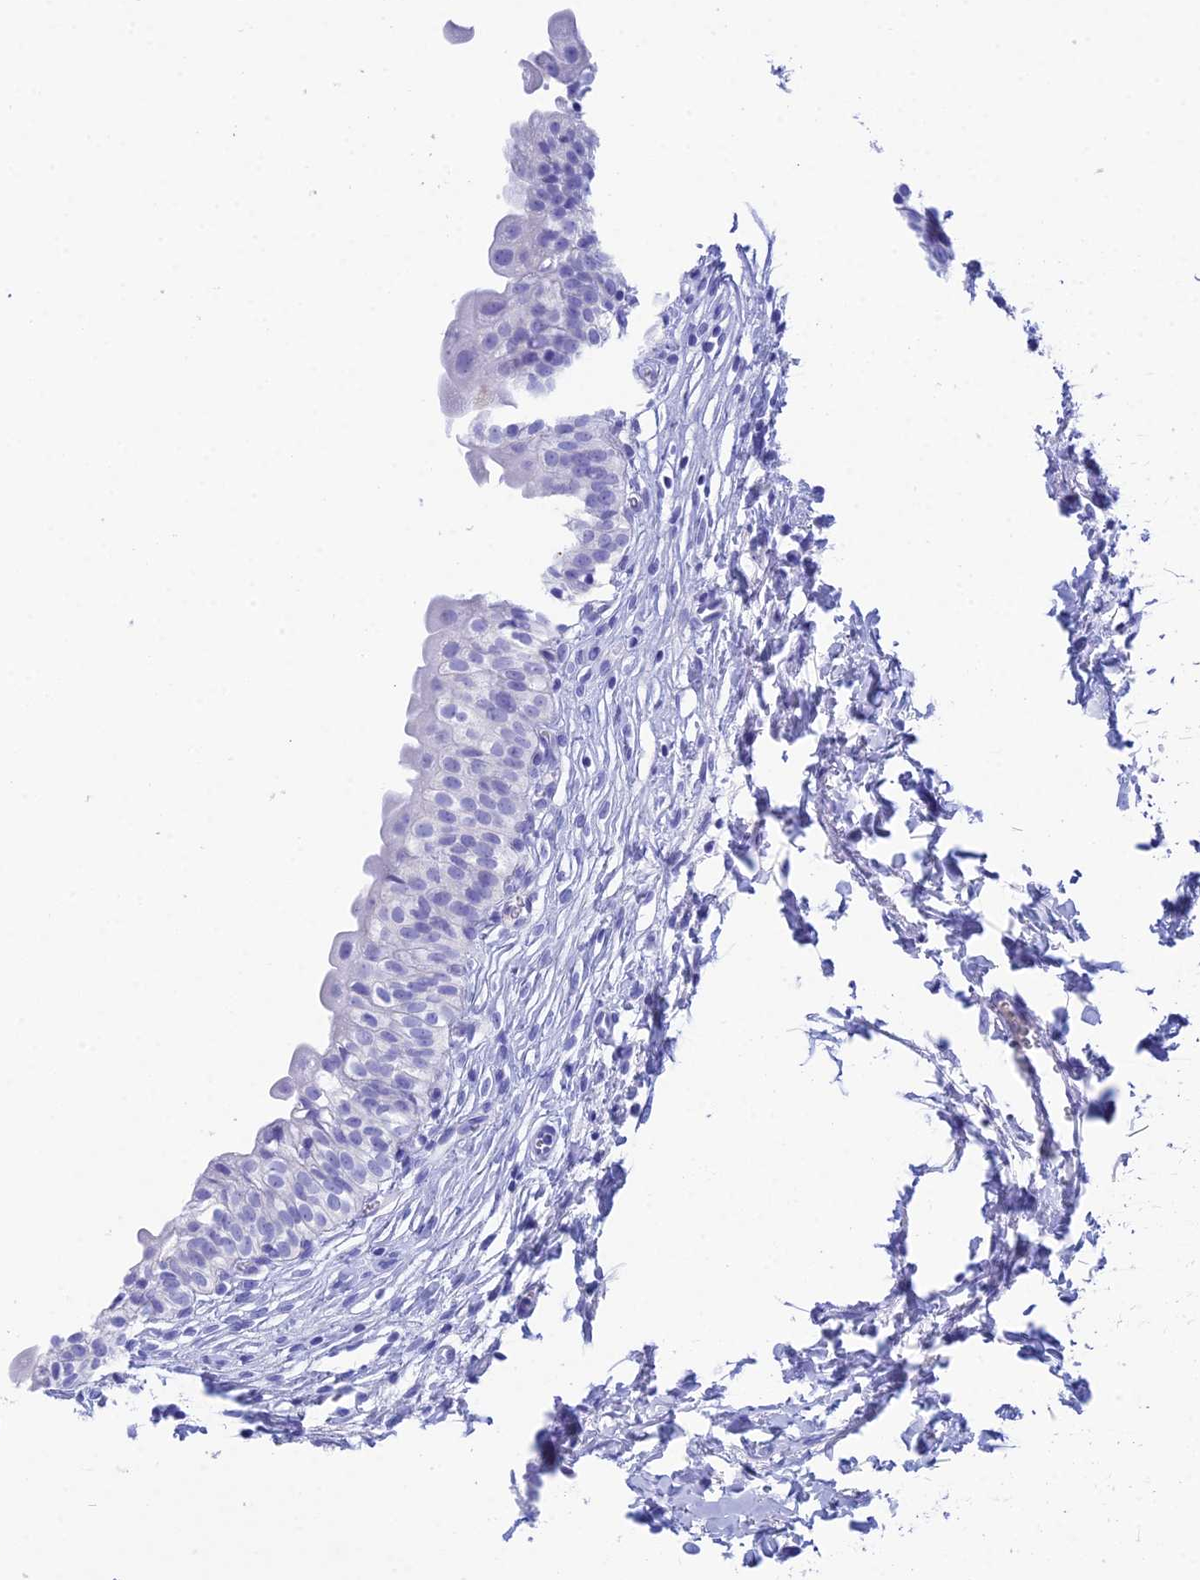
{"staining": {"intensity": "negative", "quantity": "none", "location": "none"}, "tissue": "urinary bladder", "cell_type": "Urothelial cells", "image_type": "normal", "snomed": [{"axis": "morphology", "description": "Normal tissue, NOS"}, {"axis": "topography", "description": "Urinary bladder"}], "caption": "A high-resolution micrograph shows immunohistochemistry staining of normal urinary bladder, which exhibits no significant expression in urothelial cells. The staining was performed using DAB (3,3'-diaminobenzidine) to visualize the protein expression in brown, while the nuclei were stained in blue with hematoxylin (Magnification: 20x).", "gene": "REG1A", "patient": {"sex": "male", "age": 55}}